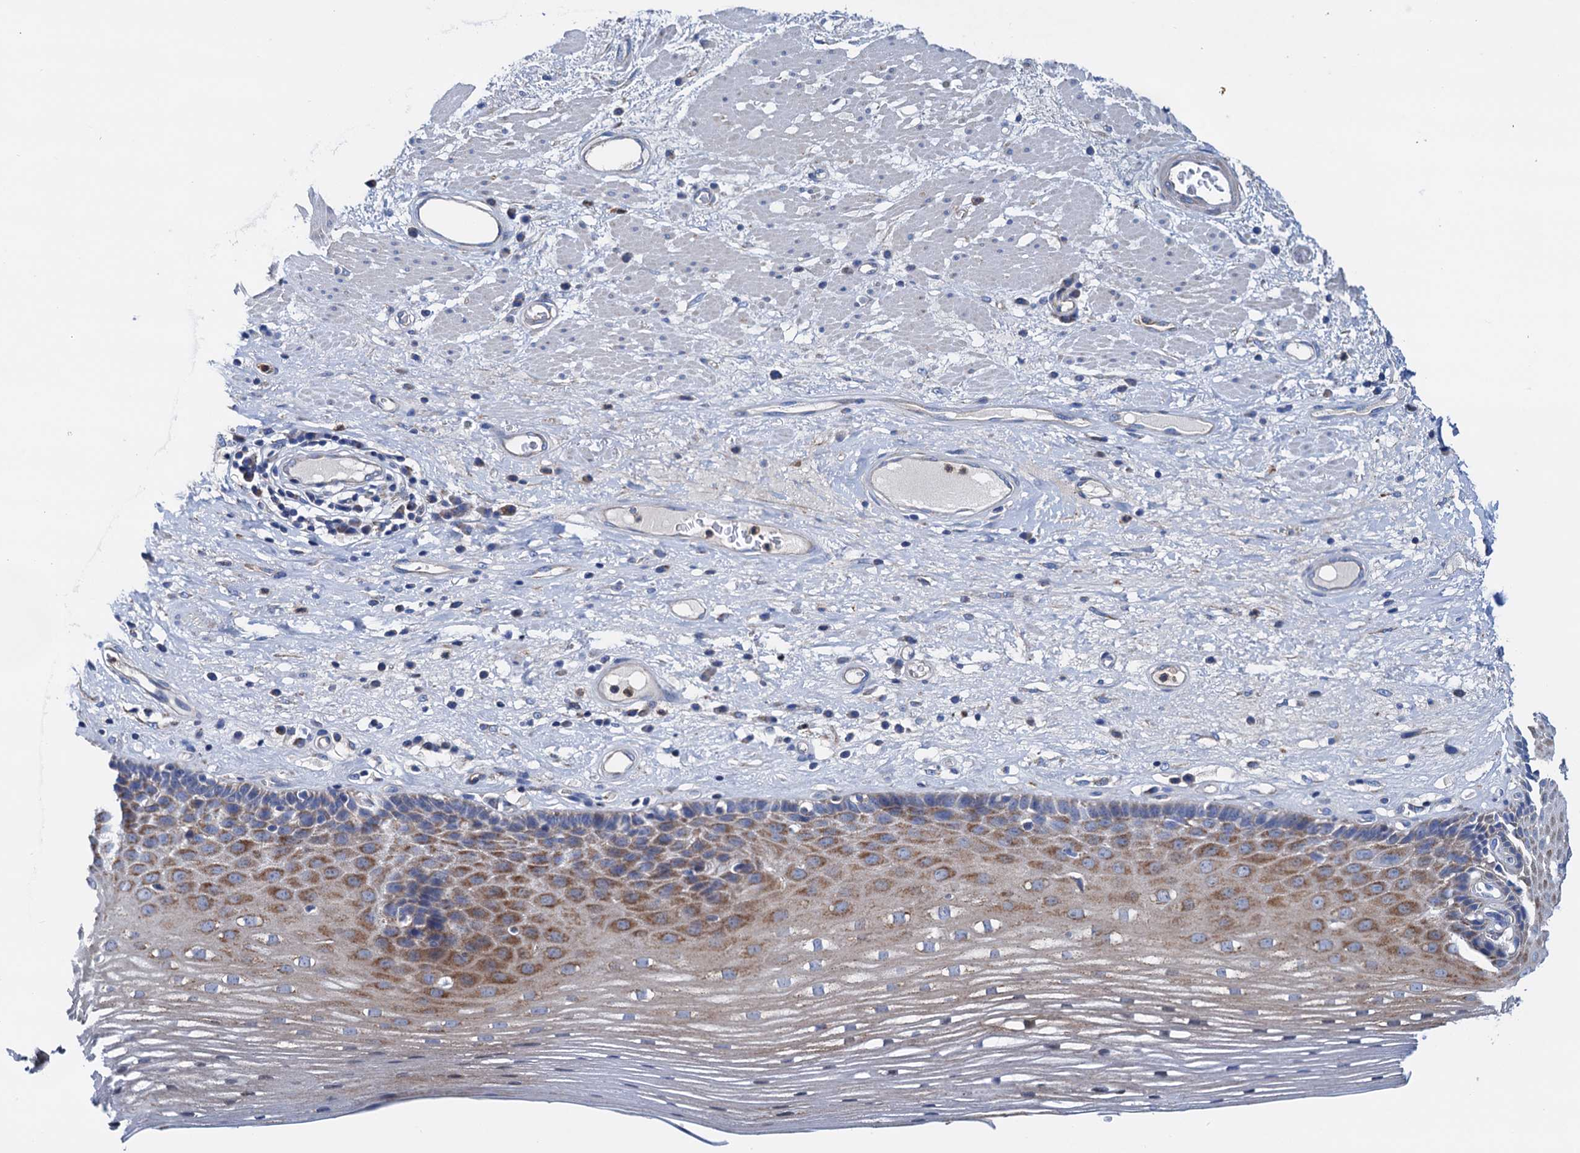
{"staining": {"intensity": "moderate", "quantity": "25%-75%", "location": "cytoplasmic/membranous"}, "tissue": "esophagus", "cell_type": "Squamous epithelial cells", "image_type": "normal", "snomed": [{"axis": "morphology", "description": "Normal tissue, NOS"}, {"axis": "topography", "description": "Esophagus"}], "caption": "Protein expression analysis of normal esophagus demonstrates moderate cytoplasmic/membranous expression in approximately 25%-75% of squamous epithelial cells.", "gene": "RASSF9", "patient": {"sex": "male", "age": 62}}